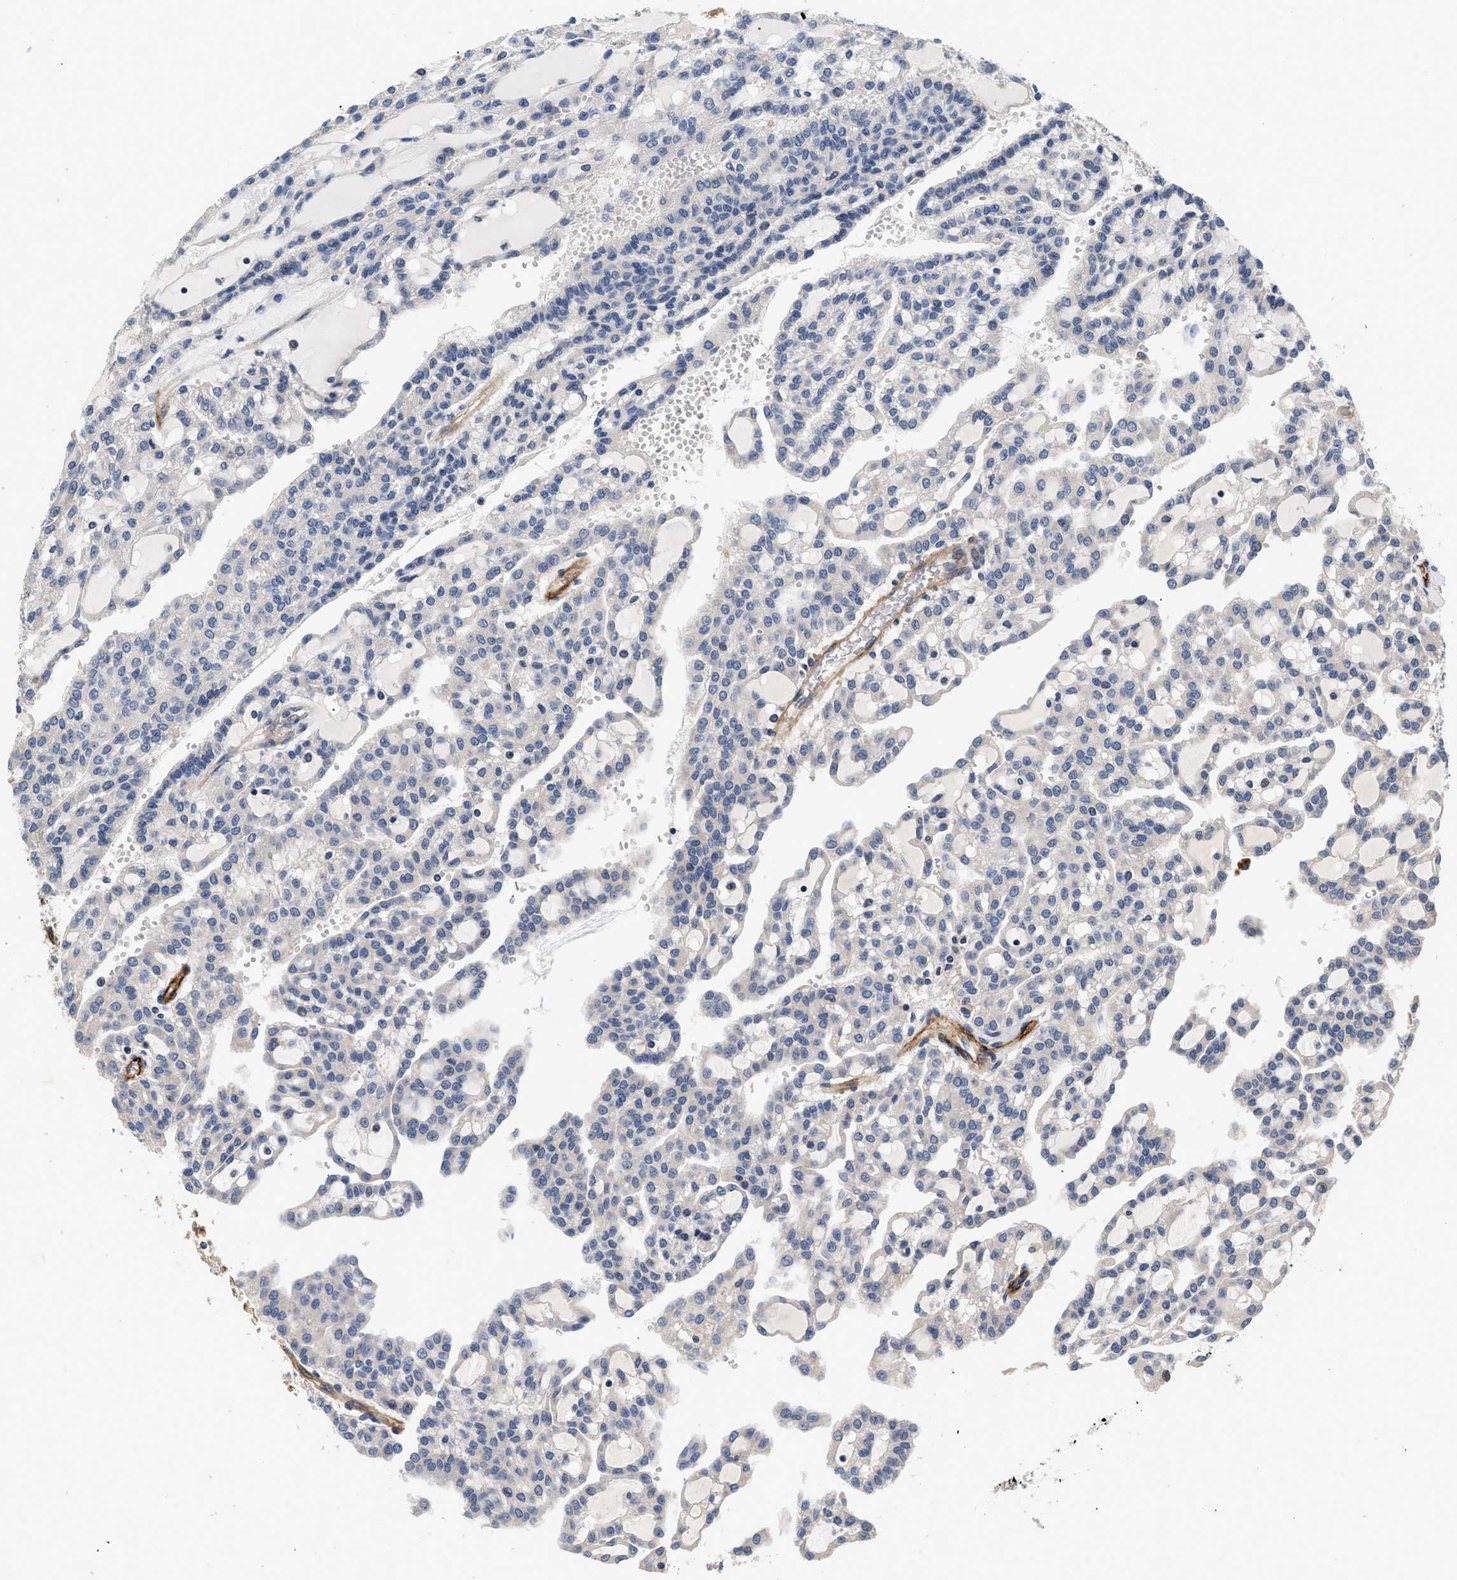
{"staining": {"intensity": "negative", "quantity": "none", "location": "none"}, "tissue": "renal cancer", "cell_type": "Tumor cells", "image_type": "cancer", "snomed": [{"axis": "morphology", "description": "Adenocarcinoma, NOS"}, {"axis": "topography", "description": "Kidney"}], "caption": "Immunohistochemistry histopathology image of human renal cancer (adenocarcinoma) stained for a protein (brown), which reveals no staining in tumor cells.", "gene": "NME6", "patient": {"sex": "male", "age": 63}}